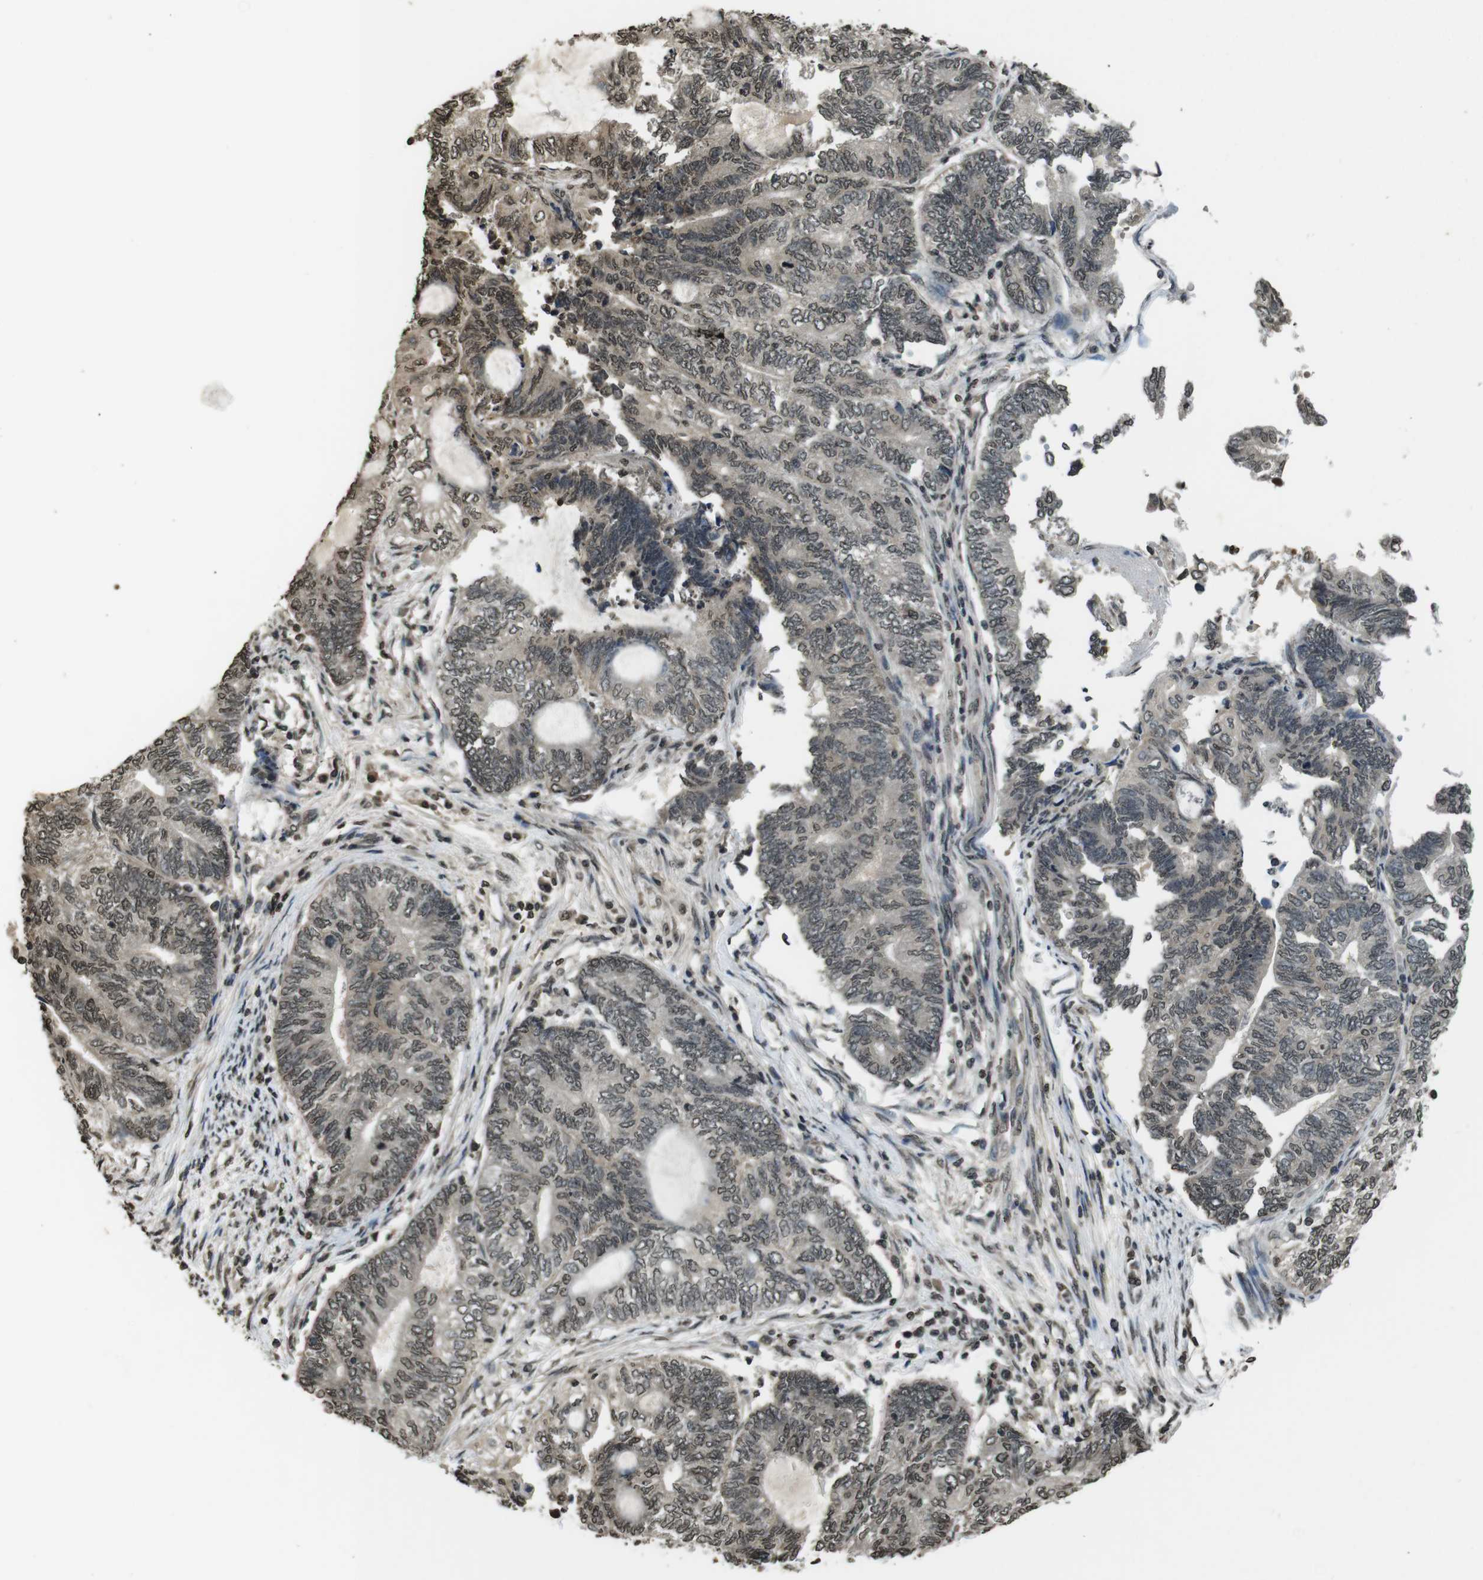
{"staining": {"intensity": "moderate", "quantity": "25%-75%", "location": "nuclear"}, "tissue": "endometrial cancer", "cell_type": "Tumor cells", "image_type": "cancer", "snomed": [{"axis": "morphology", "description": "Adenocarcinoma, NOS"}, {"axis": "topography", "description": "Uterus"}, {"axis": "topography", "description": "Endometrium"}], "caption": "A photomicrograph of endometrial cancer stained for a protein displays moderate nuclear brown staining in tumor cells. The staining is performed using DAB (3,3'-diaminobenzidine) brown chromogen to label protein expression. The nuclei are counter-stained blue using hematoxylin.", "gene": "MAF", "patient": {"sex": "female", "age": 70}}